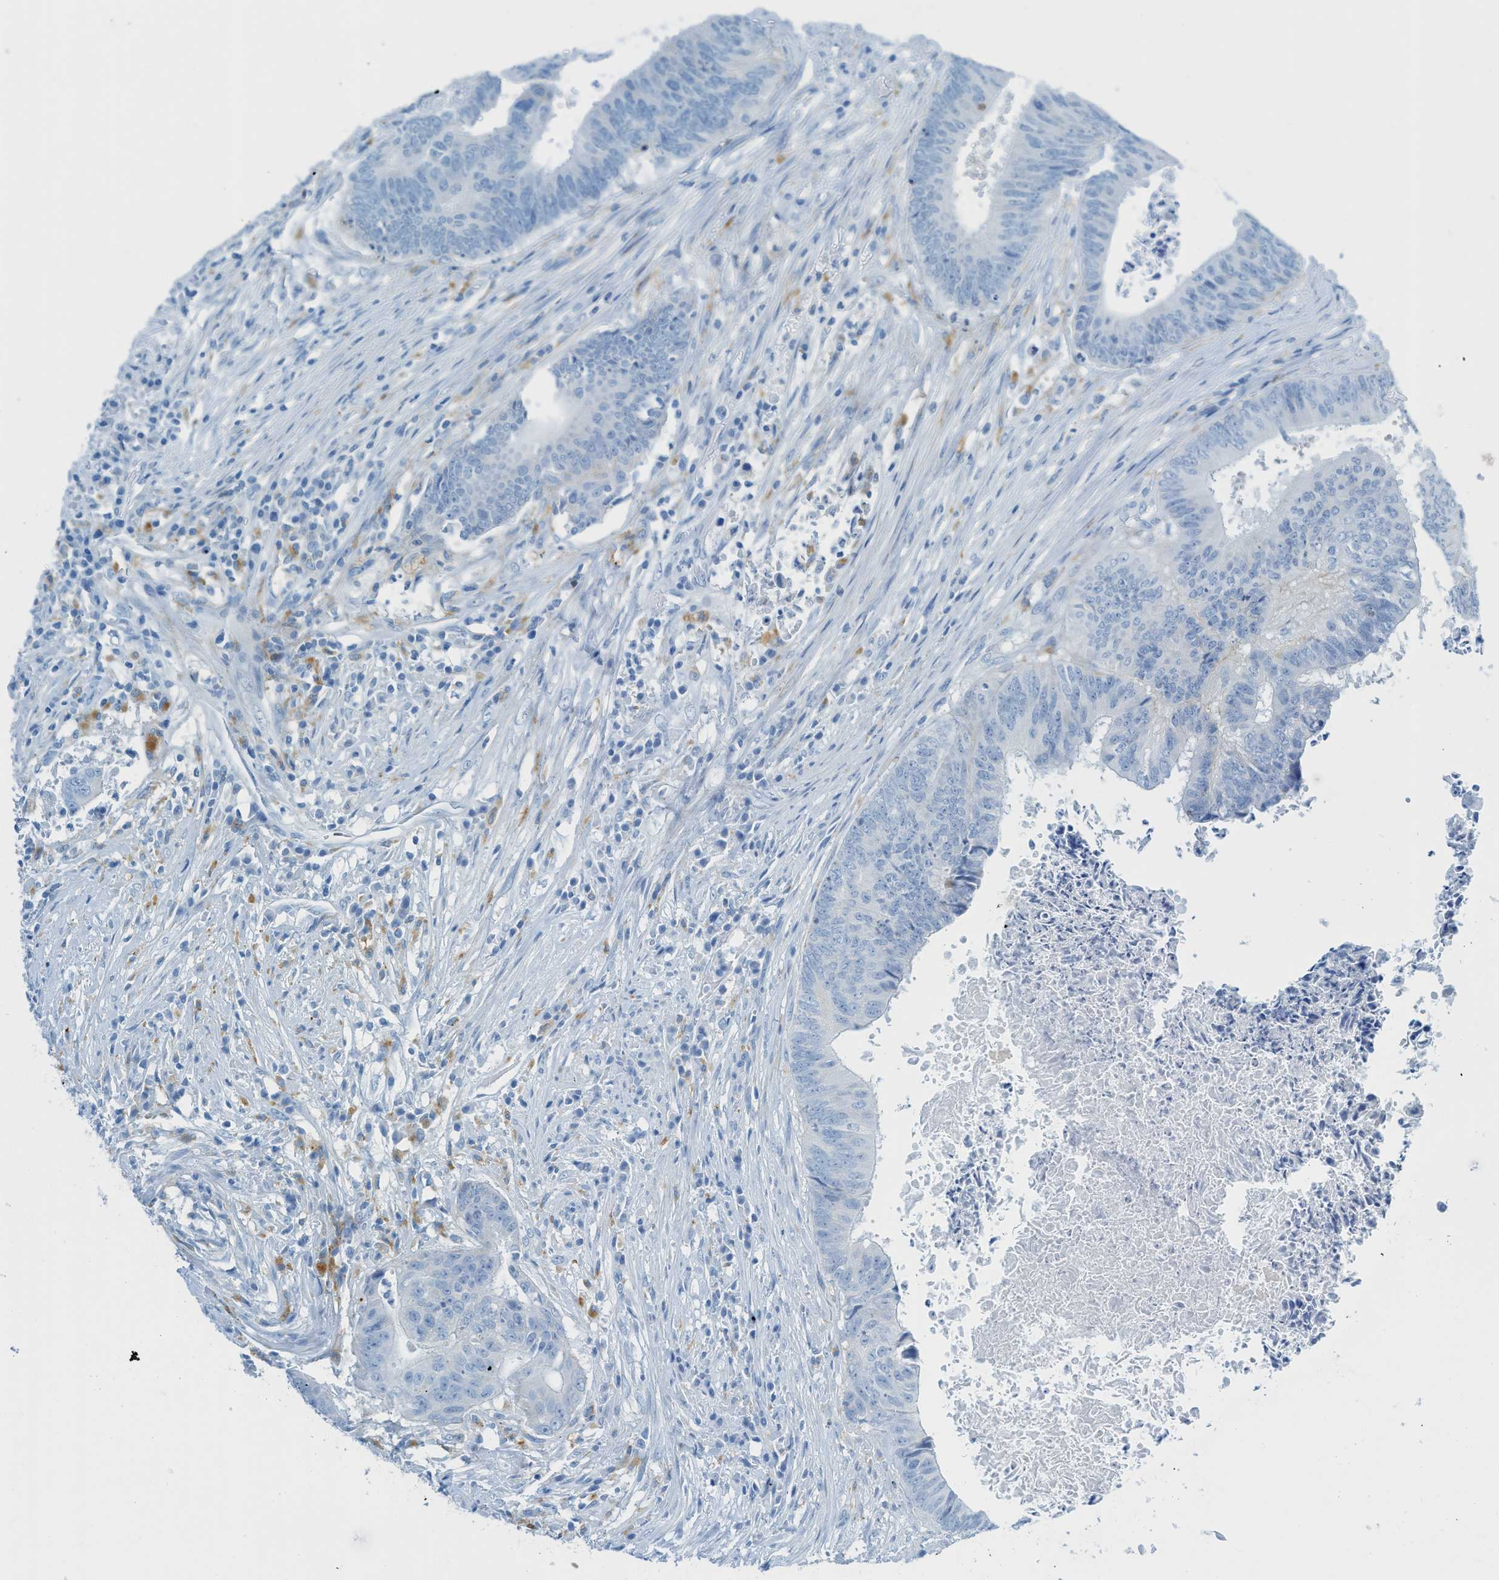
{"staining": {"intensity": "negative", "quantity": "none", "location": "none"}, "tissue": "colorectal cancer", "cell_type": "Tumor cells", "image_type": "cancer", "snomed": [{"axis": "morphology", "description": "Adenocarcinoma, NOS"}, {"axis": "topography", "description": "Rectum"}], "caption": "Immunohistochemical staining of adenocarcinoma (colorectal) demonstrates no significant positivity in tumor cells.", "gene": "C21orf62", "patient": {"sex": "male", "age": 72}}